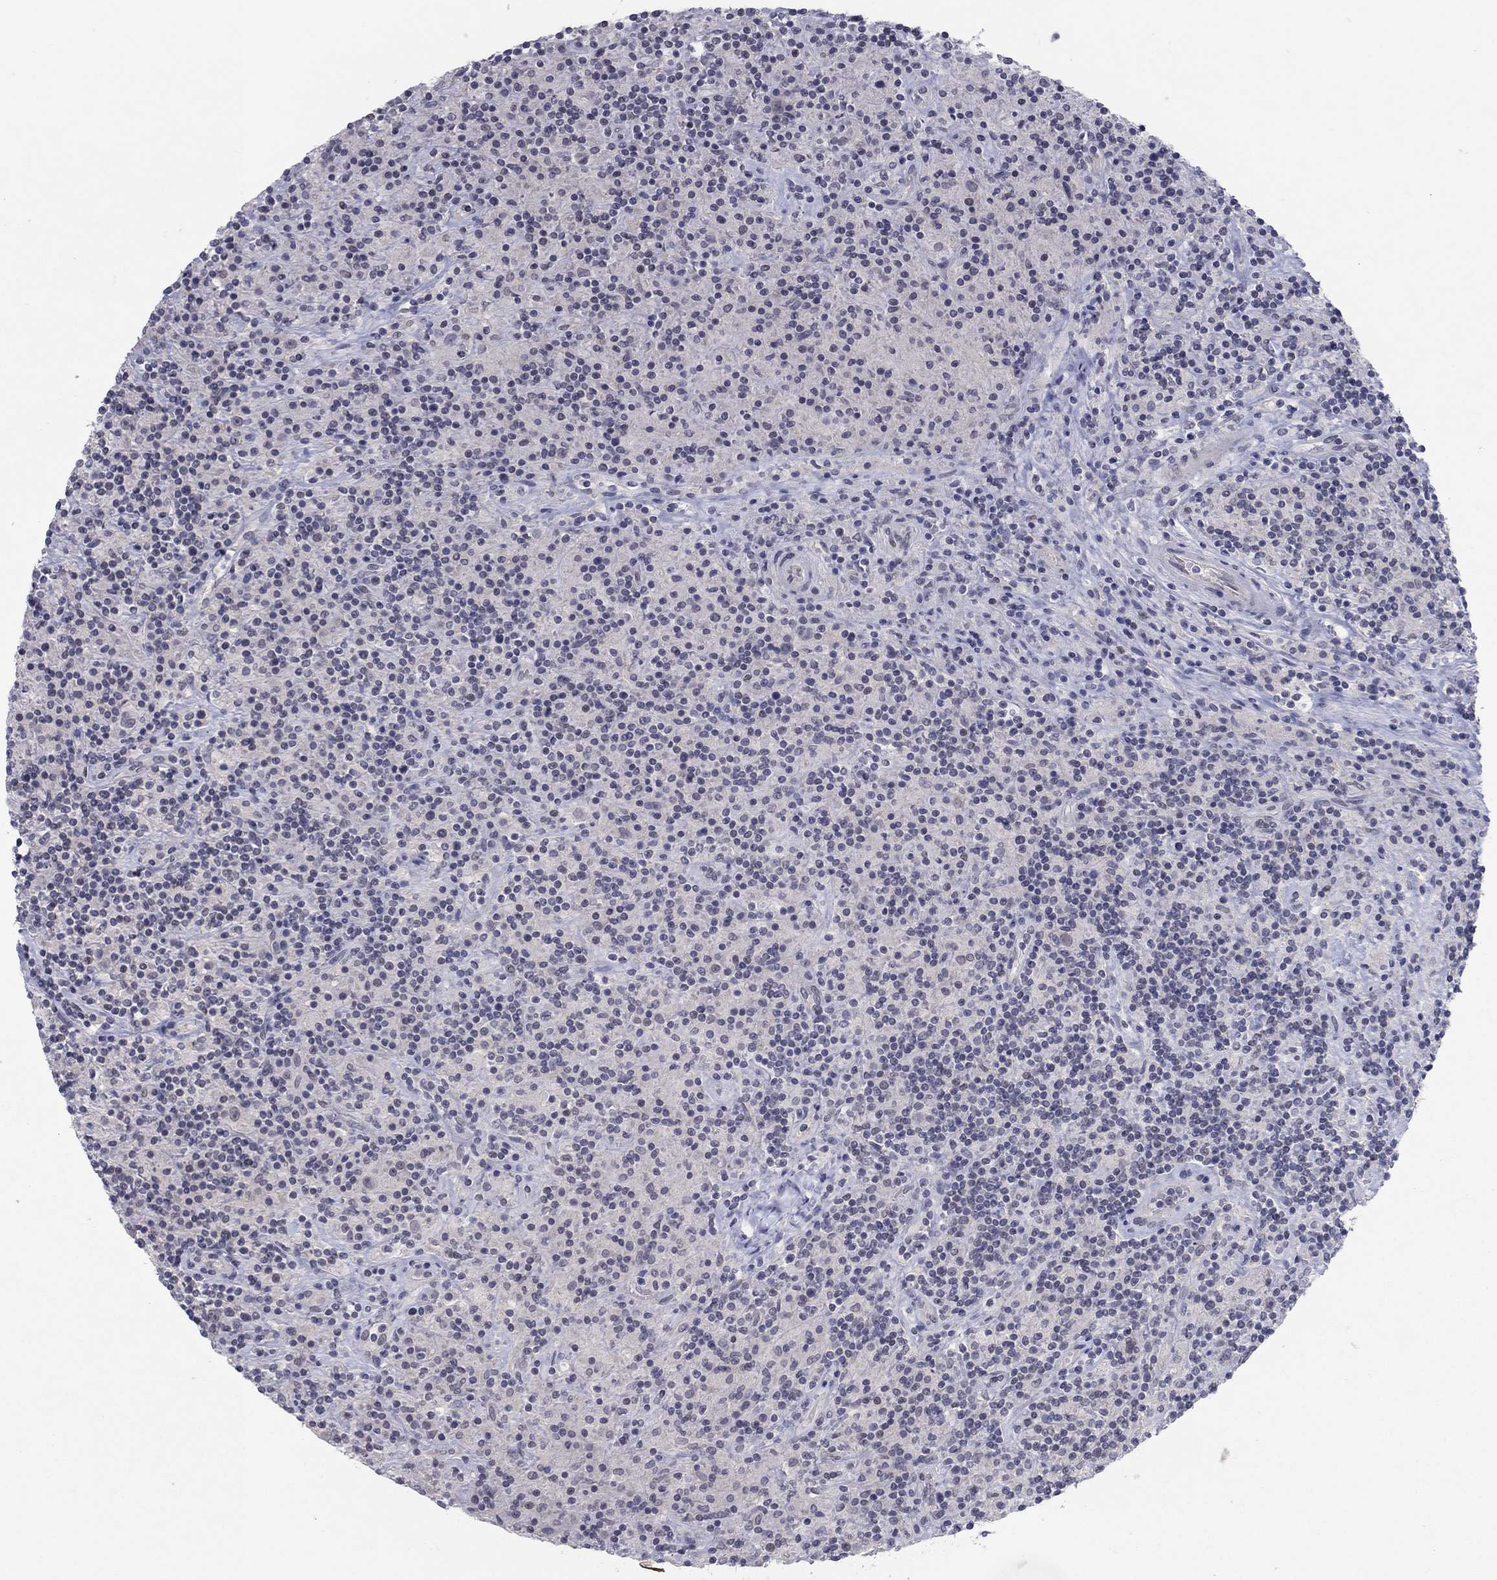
{"staining": {"intensity": "negative", "quantity": "none", "location": "none"}, "tissue": "lymphoma", "cell_type": "Tumor cells", "image_type": "cancer", "snomed": [{"axis": "morphology", "description": "Hodgkin's disease, NOS"}, {"axis": "topography", "description": "Lymph node"}], "caption": "The image demonstrates no significant expression in tumor cells of lymphoma.", "gene": "SLC22A2", "patient": {"sex": "male", "age": 70}}